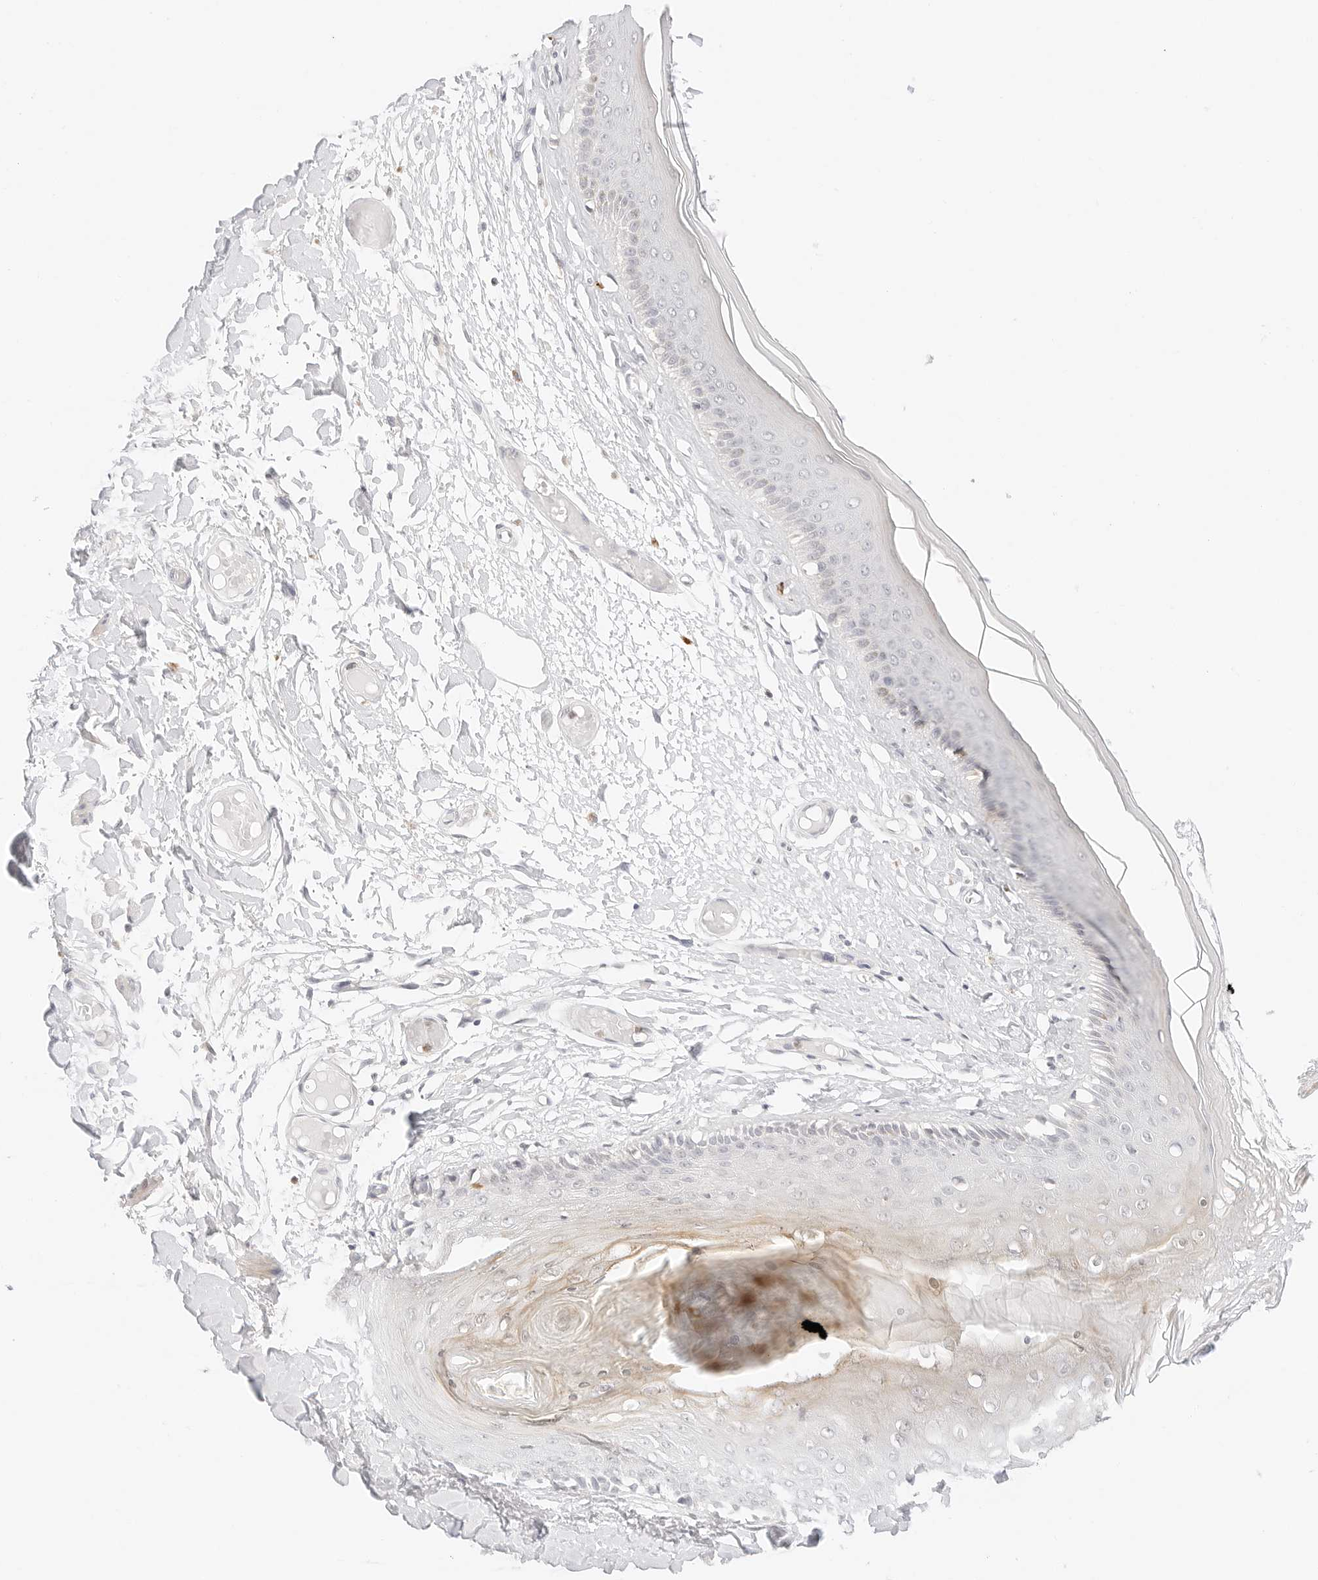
{"staining": {"intensity": "moderate", "quantity": "<25%", "location": "cytoplasmic/membranous"}, "tissue": "skin", "cell_type": "Epidermal cells", "image_type": "normal", "snomed": [{"axis": "morphology", "description": "Normal tissue, NOS"}, {"axis": "topography", "description": "Vulva"}], "caption": "Immunohistochemistry (DAB) staining of normal human skin shows moderate cytoplasmic/membranous protein positivity in about <25% of epidermal cells.", "gene": "GNAS", "patient": {"sex": "female", "age": 73}}